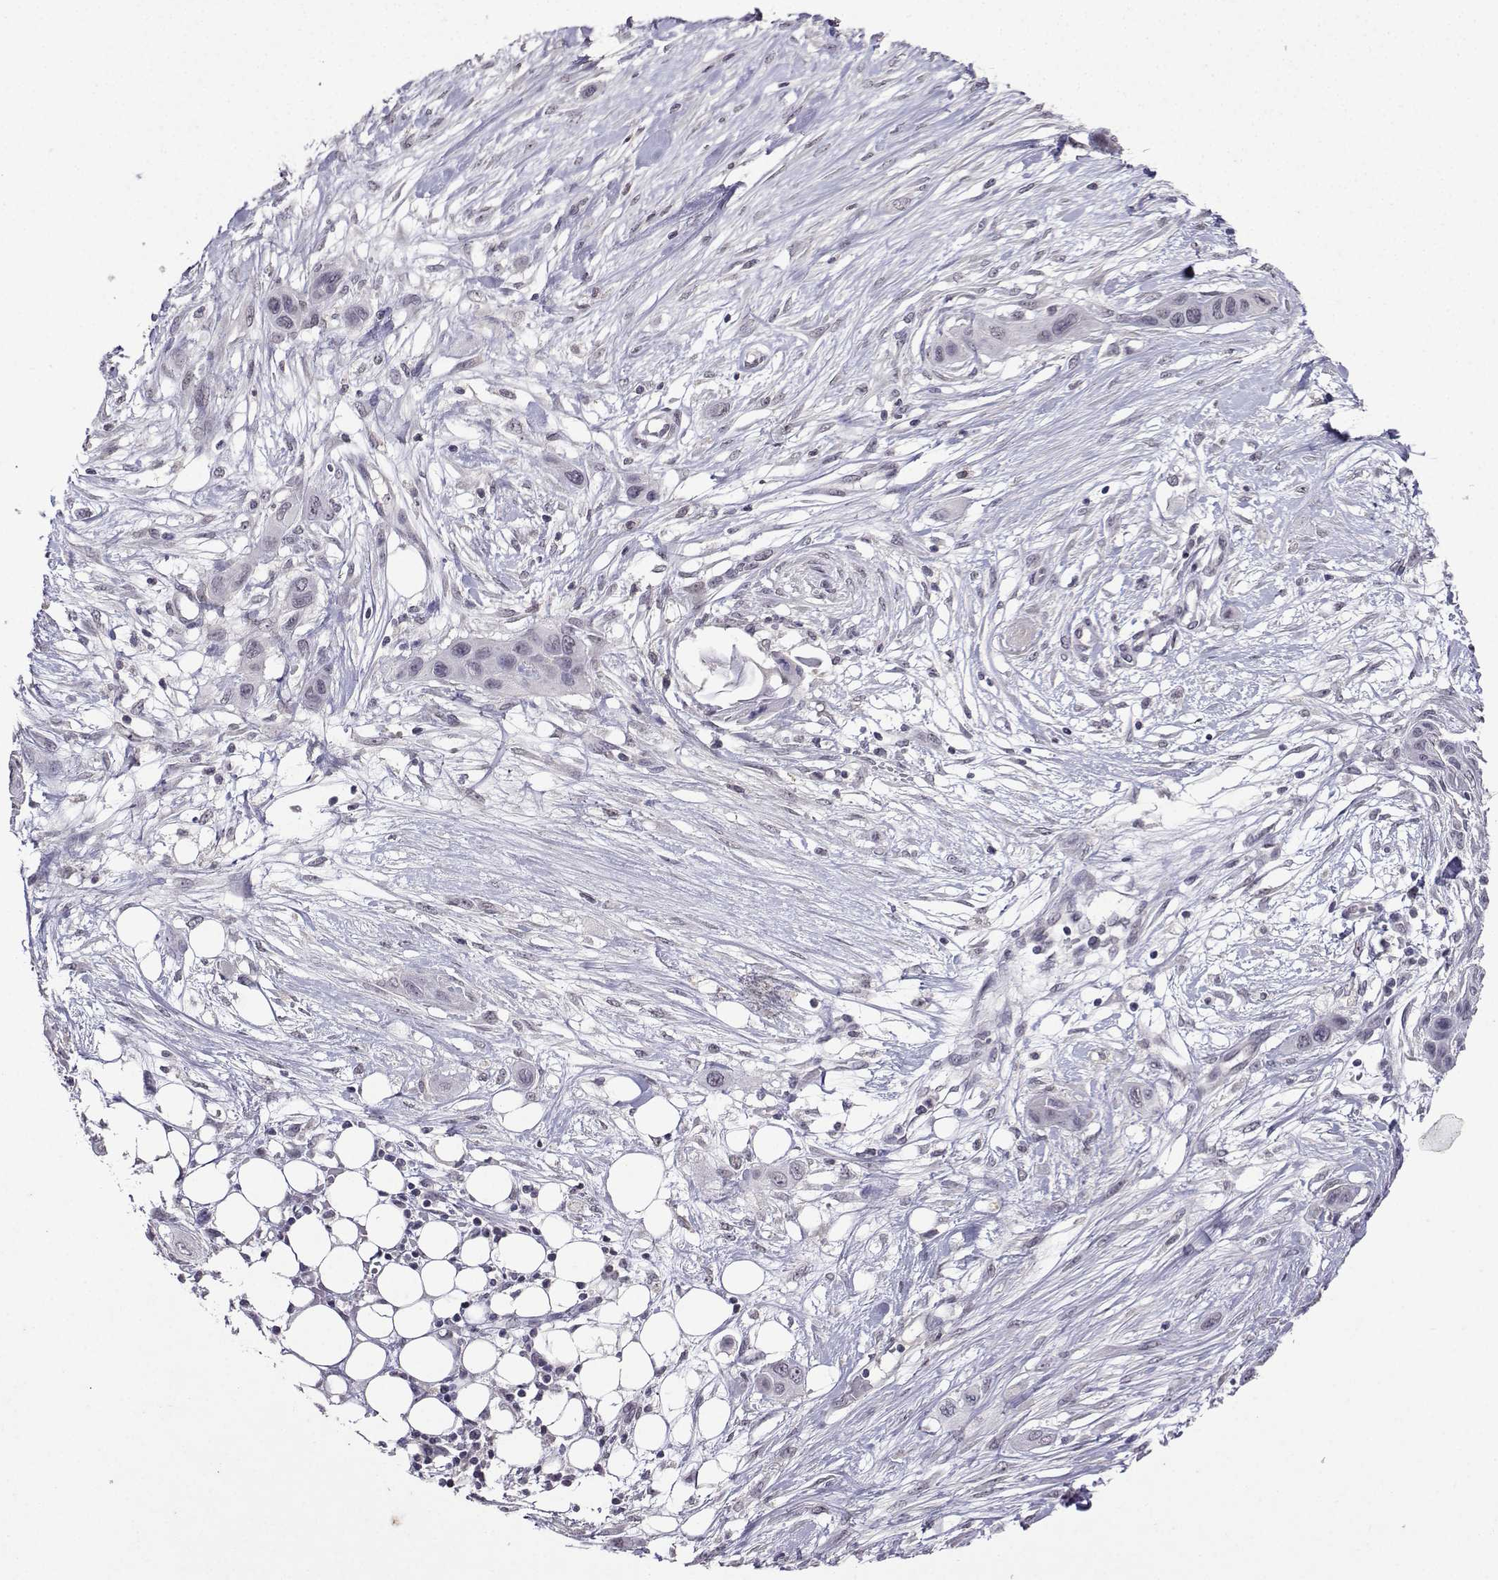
{"staining": {"intensity": "negative", "quantity": "none", "location": "none"}, "tissue": "skin cancer", "cell_type": "Tumor cells", "image_type": "cancer", "snomed": [{"axis": "morphology", "description": "Squamous cell carcinoma, NOS"}, {"axis": "topography", "description": "Skin"}], "caption": "IHC photomicrograph of neoplastic tissue: human squamous cell carcinoma (skin) stained with DAB (3,3'-diaminobenzidine) reveals no significant protein expression in tumor cells.", "gene": "CCL28", "patient": {"sex": "male", "age": 79}}